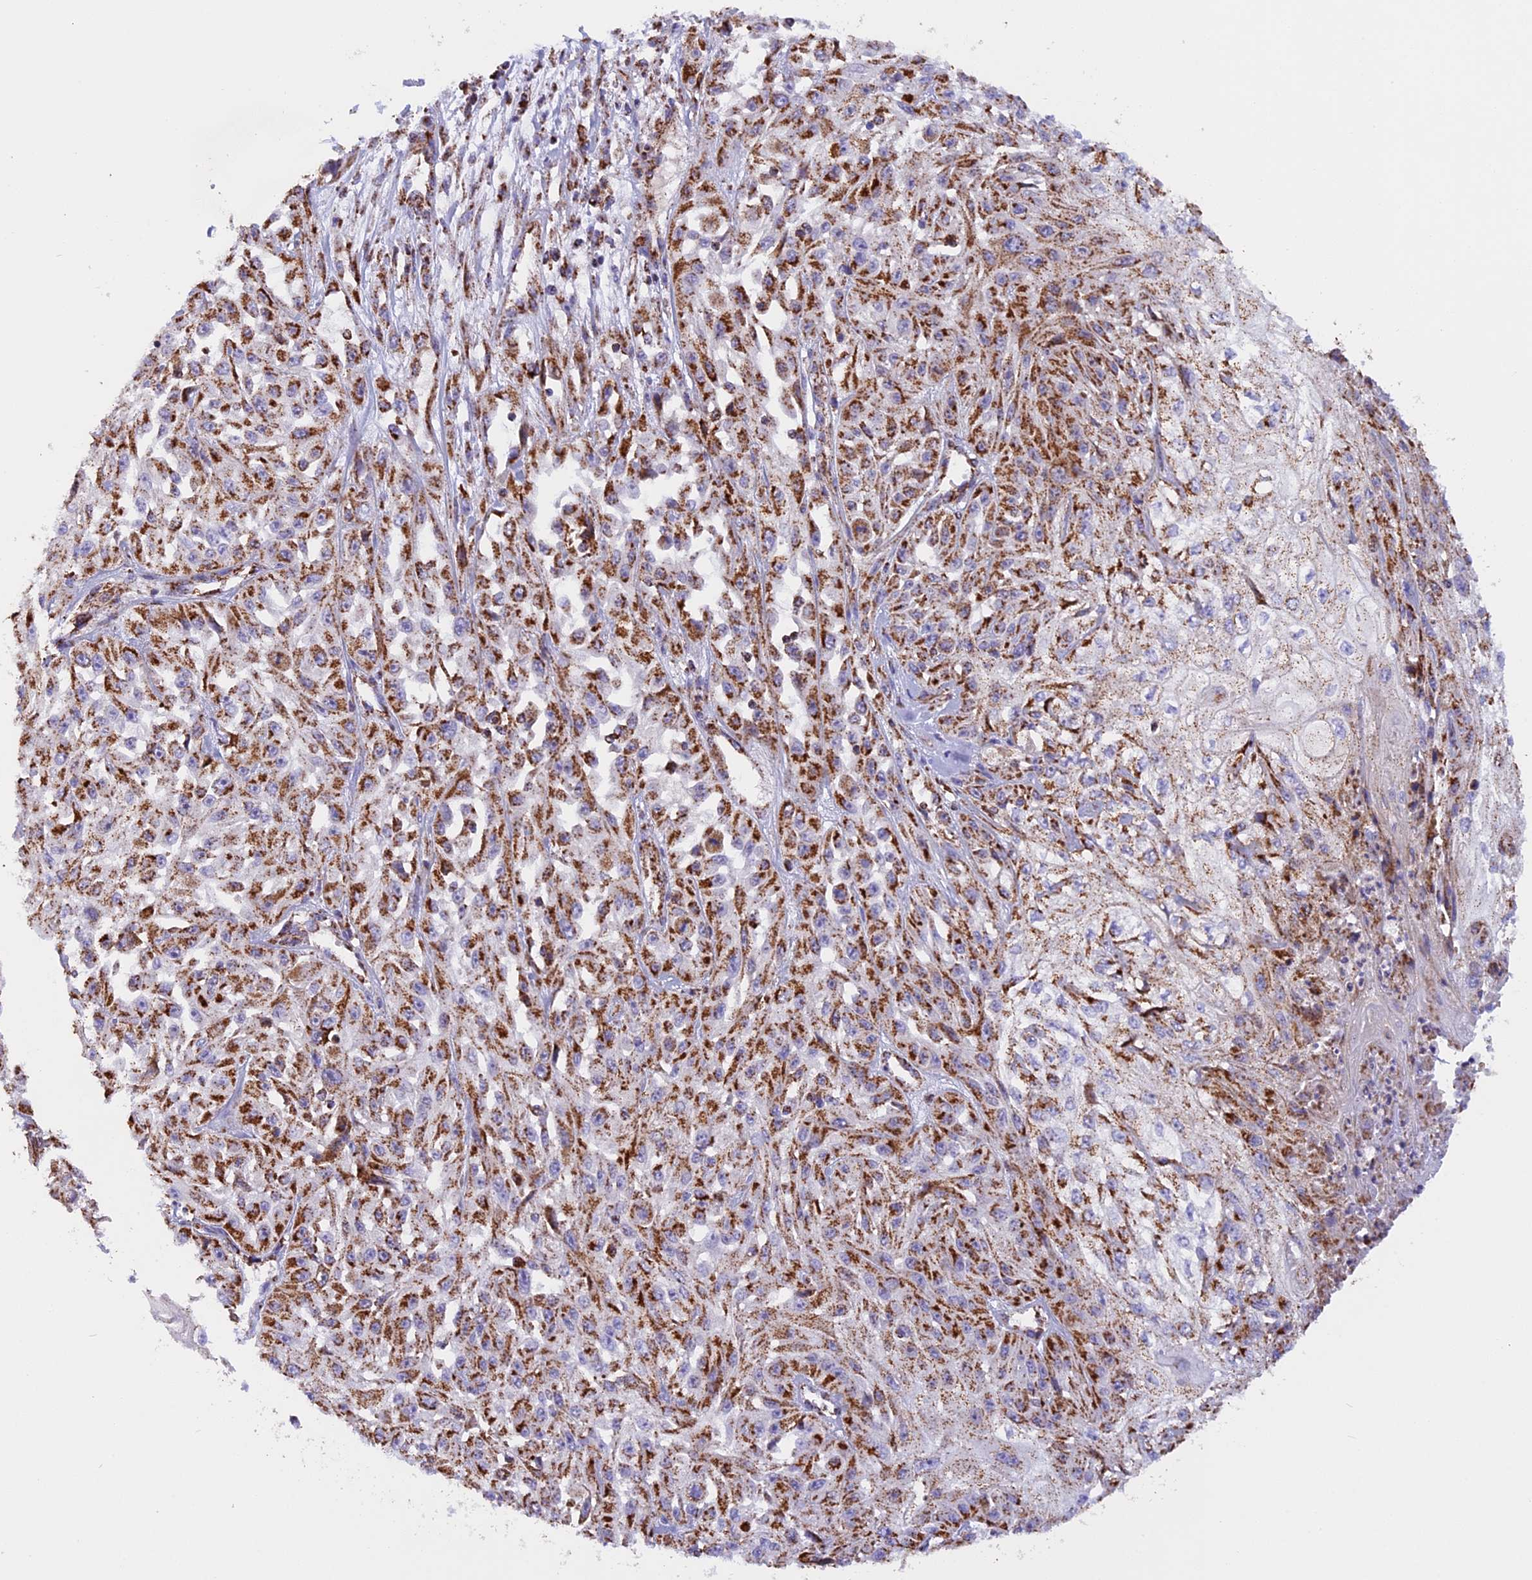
{"staining": {"intensity": "strong", "quantity": ">75%", "location": "cytoplasmic/membranous"}, "tissue": "skin cancer", "cell_type": "Tumor cells", "image_type": "cancer", "snomed": [{"axis": "morphology", "description": "Squamous cell carcinoma, NOS"}, {"axis": "morphology", "description": "Squamous cell carcinoma, metastatic, NOS"}, {"axis": "topography", "description": "Skin"}, {"axis": "topography", "description": "Lymph node"}], "caption": "Metastatic squamous cell carcinoma (skin) stained for a protein displays strong cytoplasmic/membranous positivity in tumor cells. Immunohistochemistry (ihc) stains the protein of interest in brown and the nuclei are stained blue.", "gene": "UQCRB", "patient": {"sex": "male", "age": 75}}